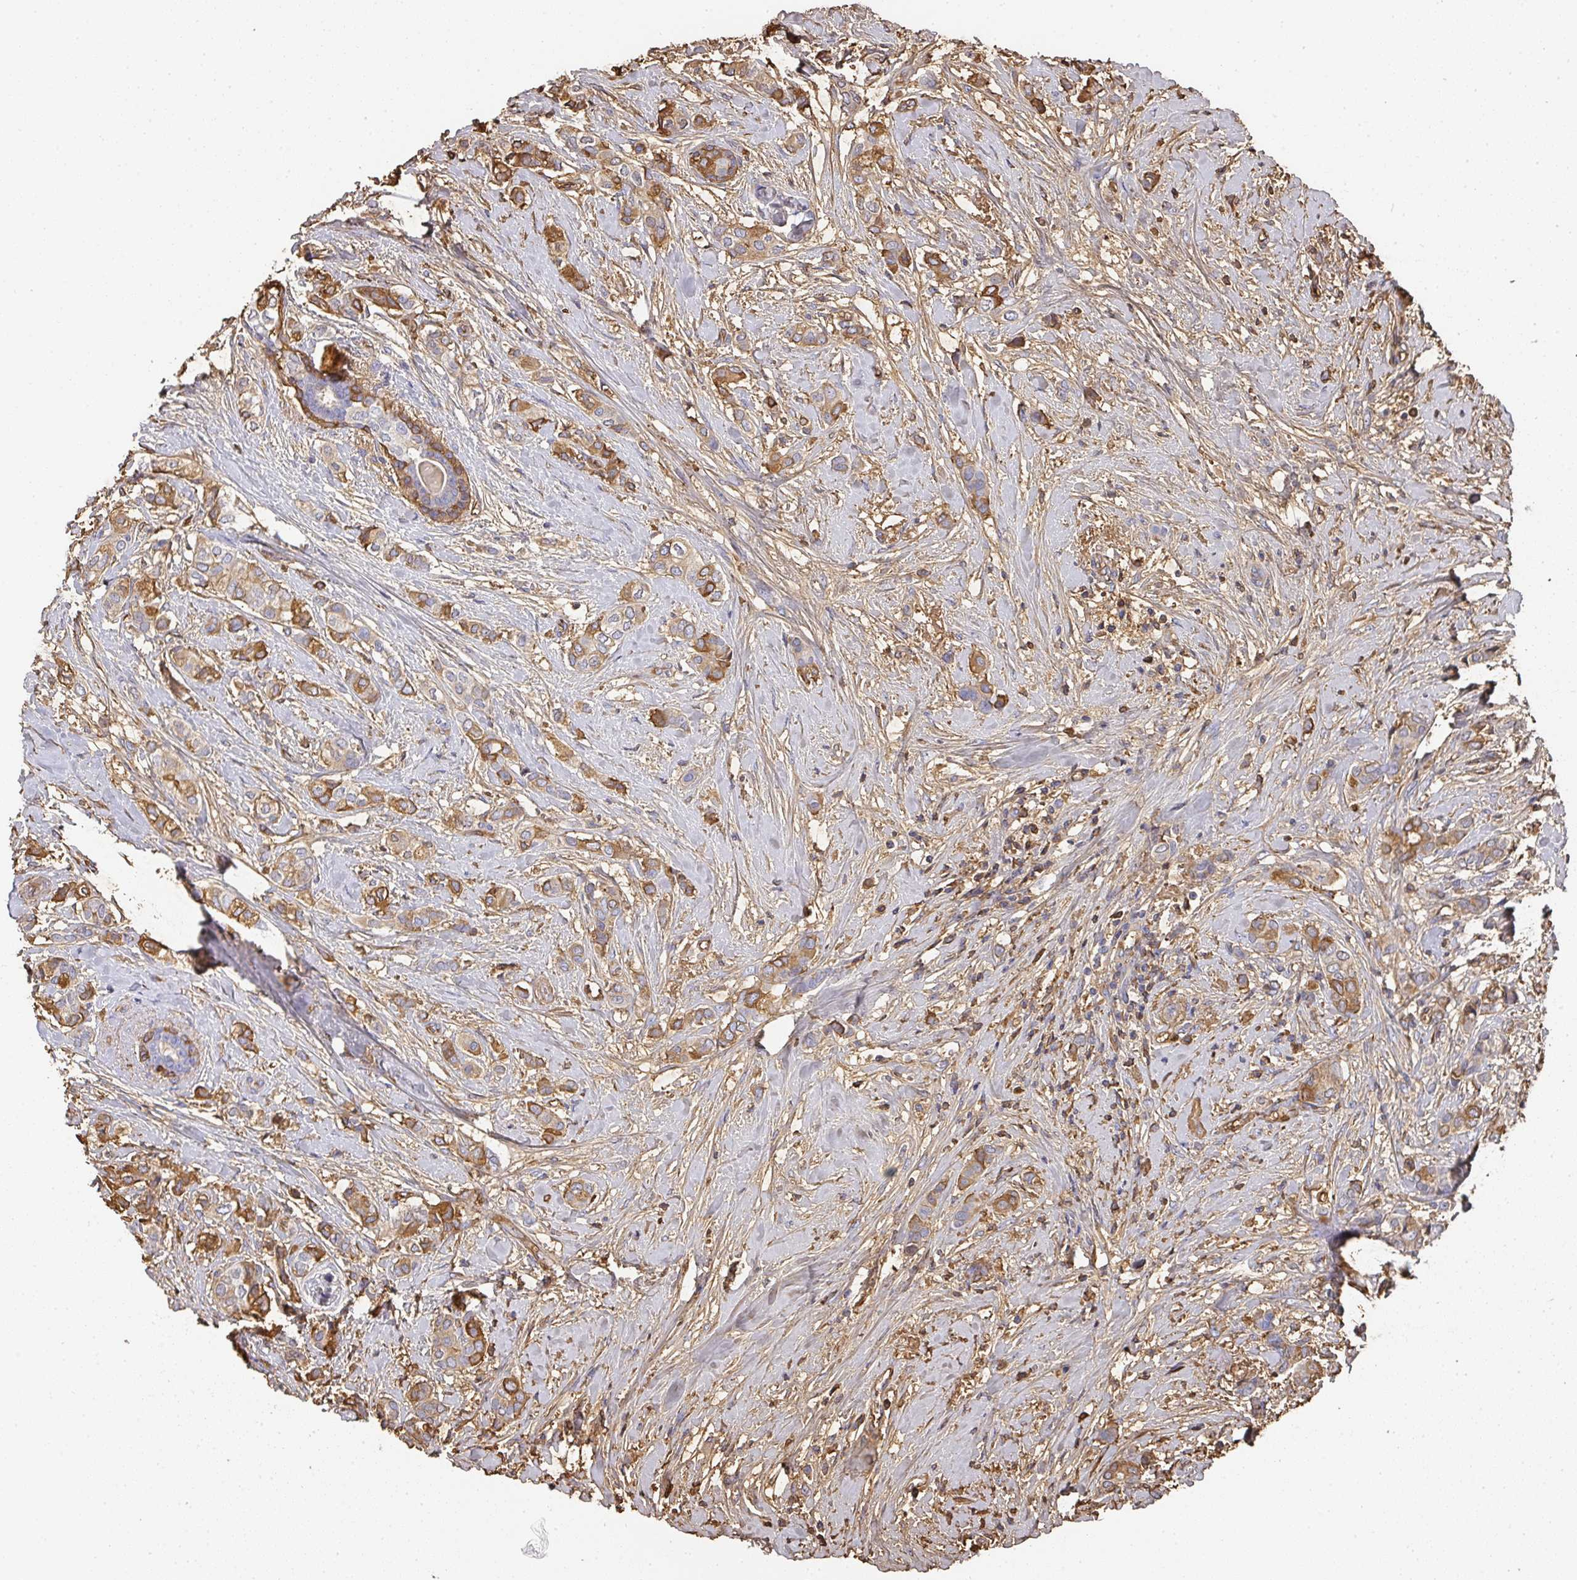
{"staining": {"intensity": "strong", "quantity": "25%-75%", "location": "cytoplasmic/membranous"}, "tissue": "breast cancer", "cell_type": "Tumor cells", "image_type": "cancer", "snomed": [{"axis": "morphology", "description": "Duct carcinoma"}, {"axis": "topography", "description": "Breast"}], "caption": "Tumor cells exhibit high levels of strong cytoplasmic/membranous staining in approximately 25%-75% of cells in breast cancer. The staining was performed using DAB (3,3'-diaminobenzidine), with brown indicating positive protein expression. Nuclei are stained blue with hematoxylin.", "gene": "ALB", "patient": {"sex": "female", "age": 73}}